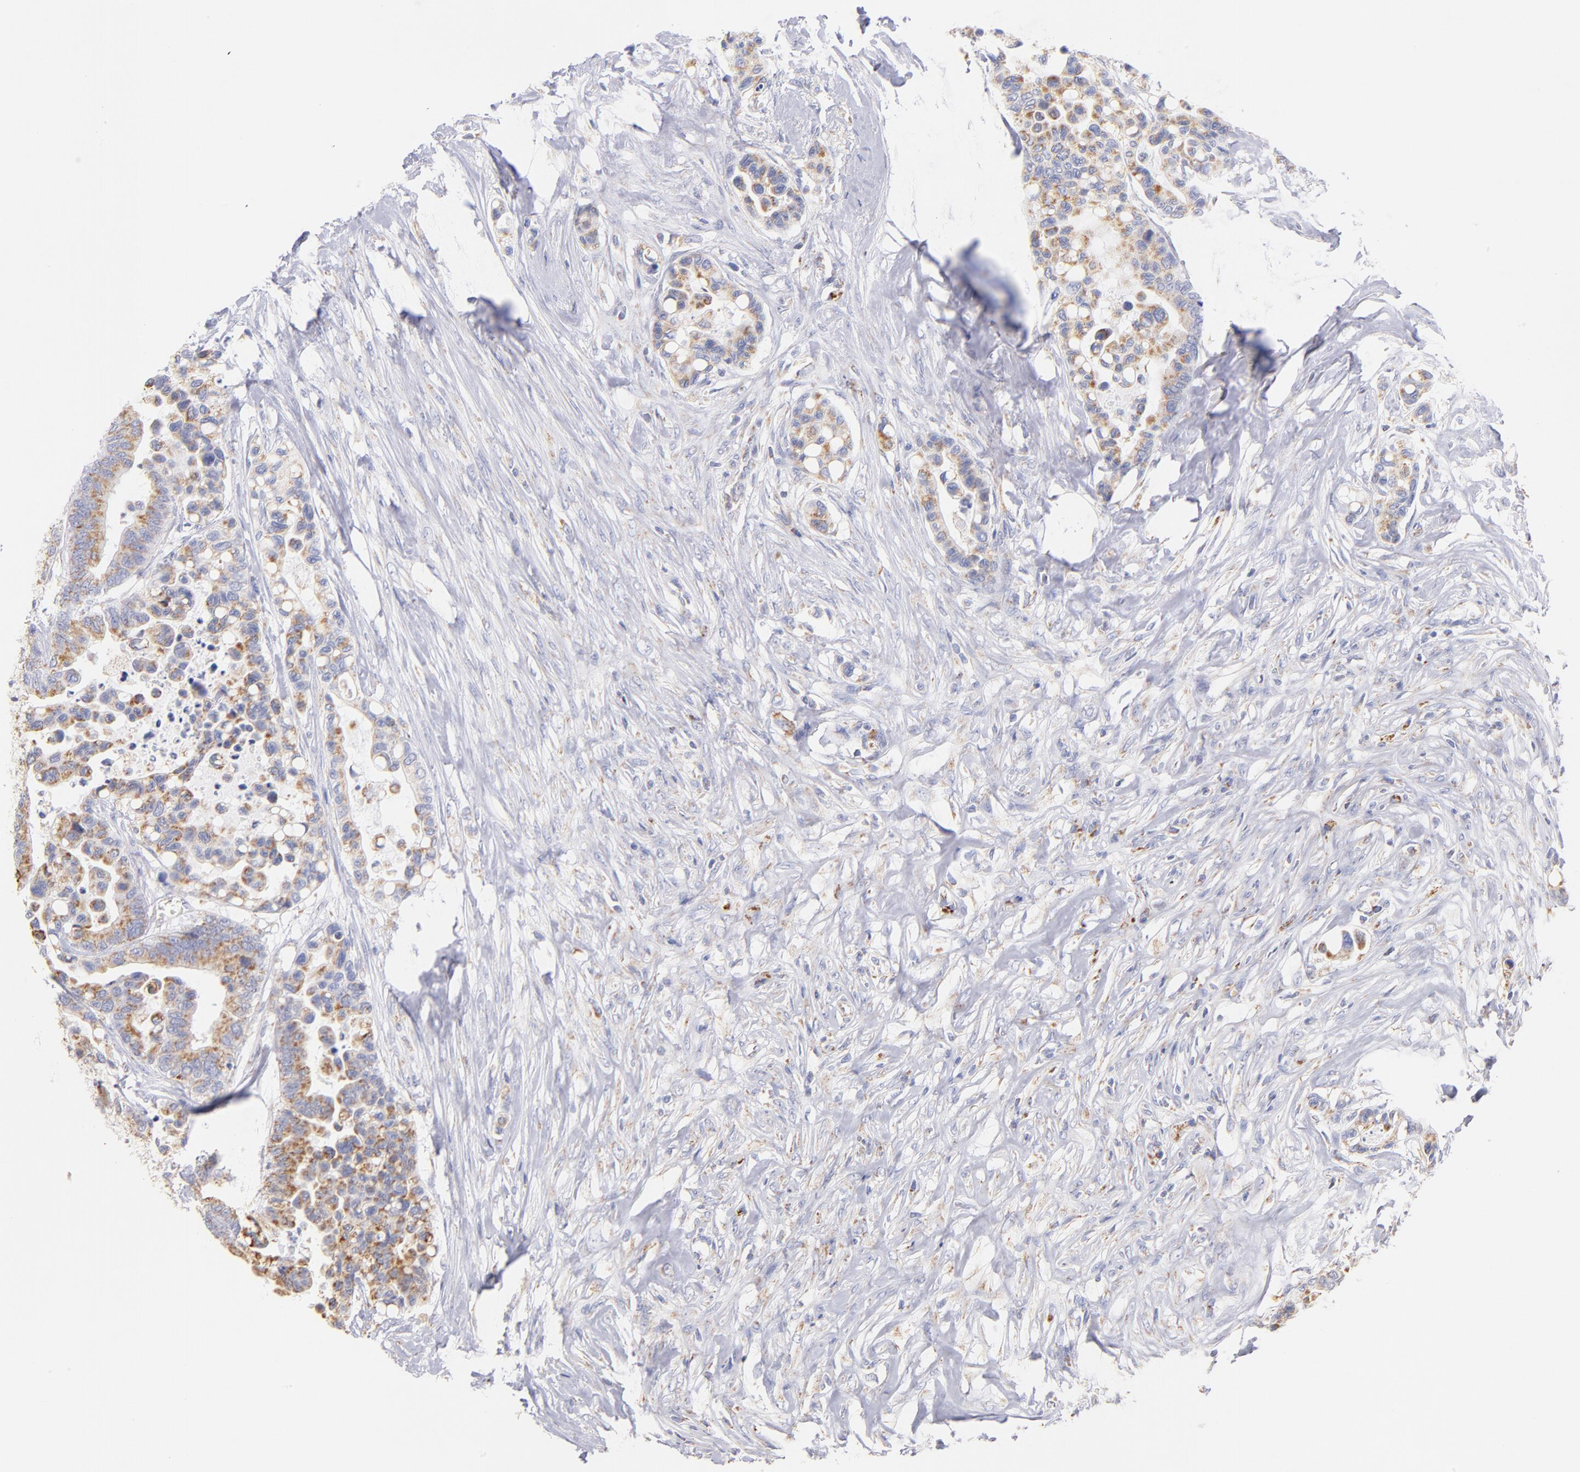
{"staining": {"intensity": "moderate", "quantity": ">75%", "location": "cytoplasmic/membranous"}, "tissue": "colorectal cancer", "cell_type": "Tumor cells", "image_type": "cancer", "snomed": [{"axis": "morphology", "description": "Adenocarcinoma, NOS"}, {"axis": "topography", "description": "Colon"}], "caption": "Immunohistochemical staining of human colorectal adenocarcinoma exhibits medium levels of moderate cytoplasmic/membranous expression in approximately >75% of tumor cells.", "gene": "AIFM1", "patient": {"sex": "male", "age": 82}}